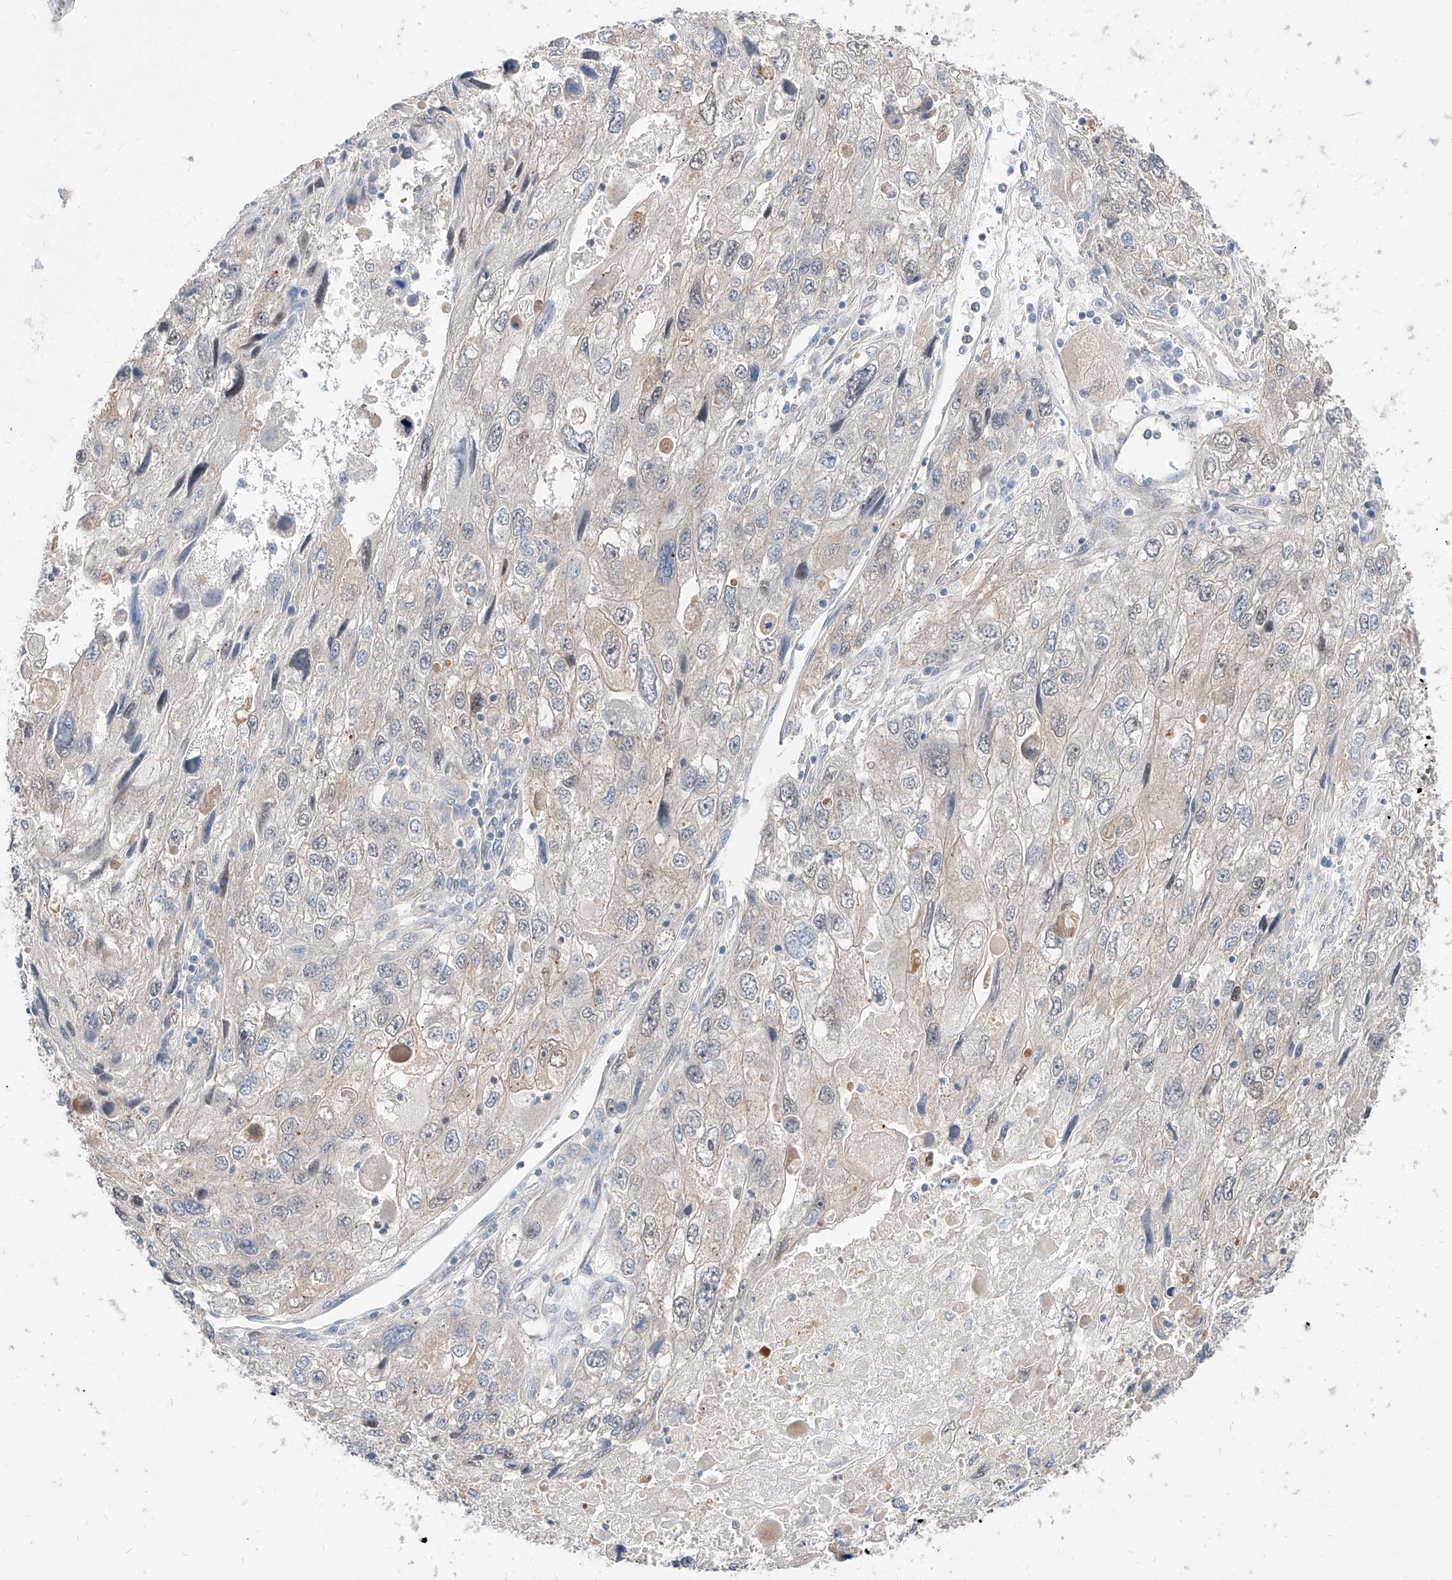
{"staining": {"intensity": "negative", "quantity": "none", "location": "none"}, "tissue": "endometrial cancer", "cell_type": "Tumor cells", "image_type": "cancer", "snomed": [{"axis": "morphology", "description": "Adenocarcinoma, NOS"}, {"axis": "topography", "description": "Endometrium"}], "caption": "Image shows no protein positivity in tumor cells of endometrial cancer tissue.", "gene": "TSNAX", "patient": {"sex": "female", "age": 49}}